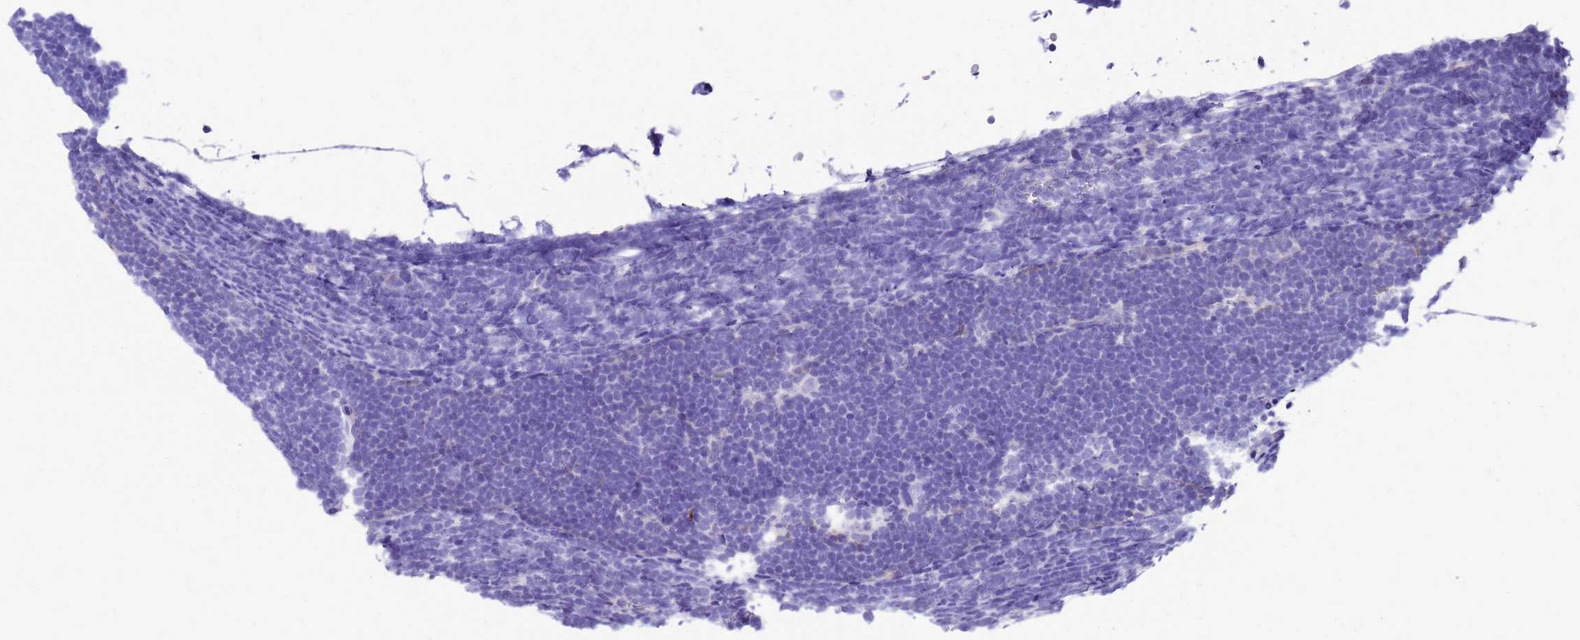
{"staining": {"intensity": "negative", "quantity": "none", "location": "none"}, "tissue": "lymphoma", "cell_type": "Tumor cells", "image_type": "cancer", "snomed": [{"axis": "morphology", "description": "Malignant lymphoma, non-Hodgkin's type, High grade"}, {"axis": "topography", "description": "Lymph node"}], "caption": "DAB immunohistochemical staining of human high-grade malignant lymphoma, non-Hodgkin's type demonstrates no significant positivity in tumor cells.", "gene": "BEST2", "patient": {"sex": "male", "age": 13}}